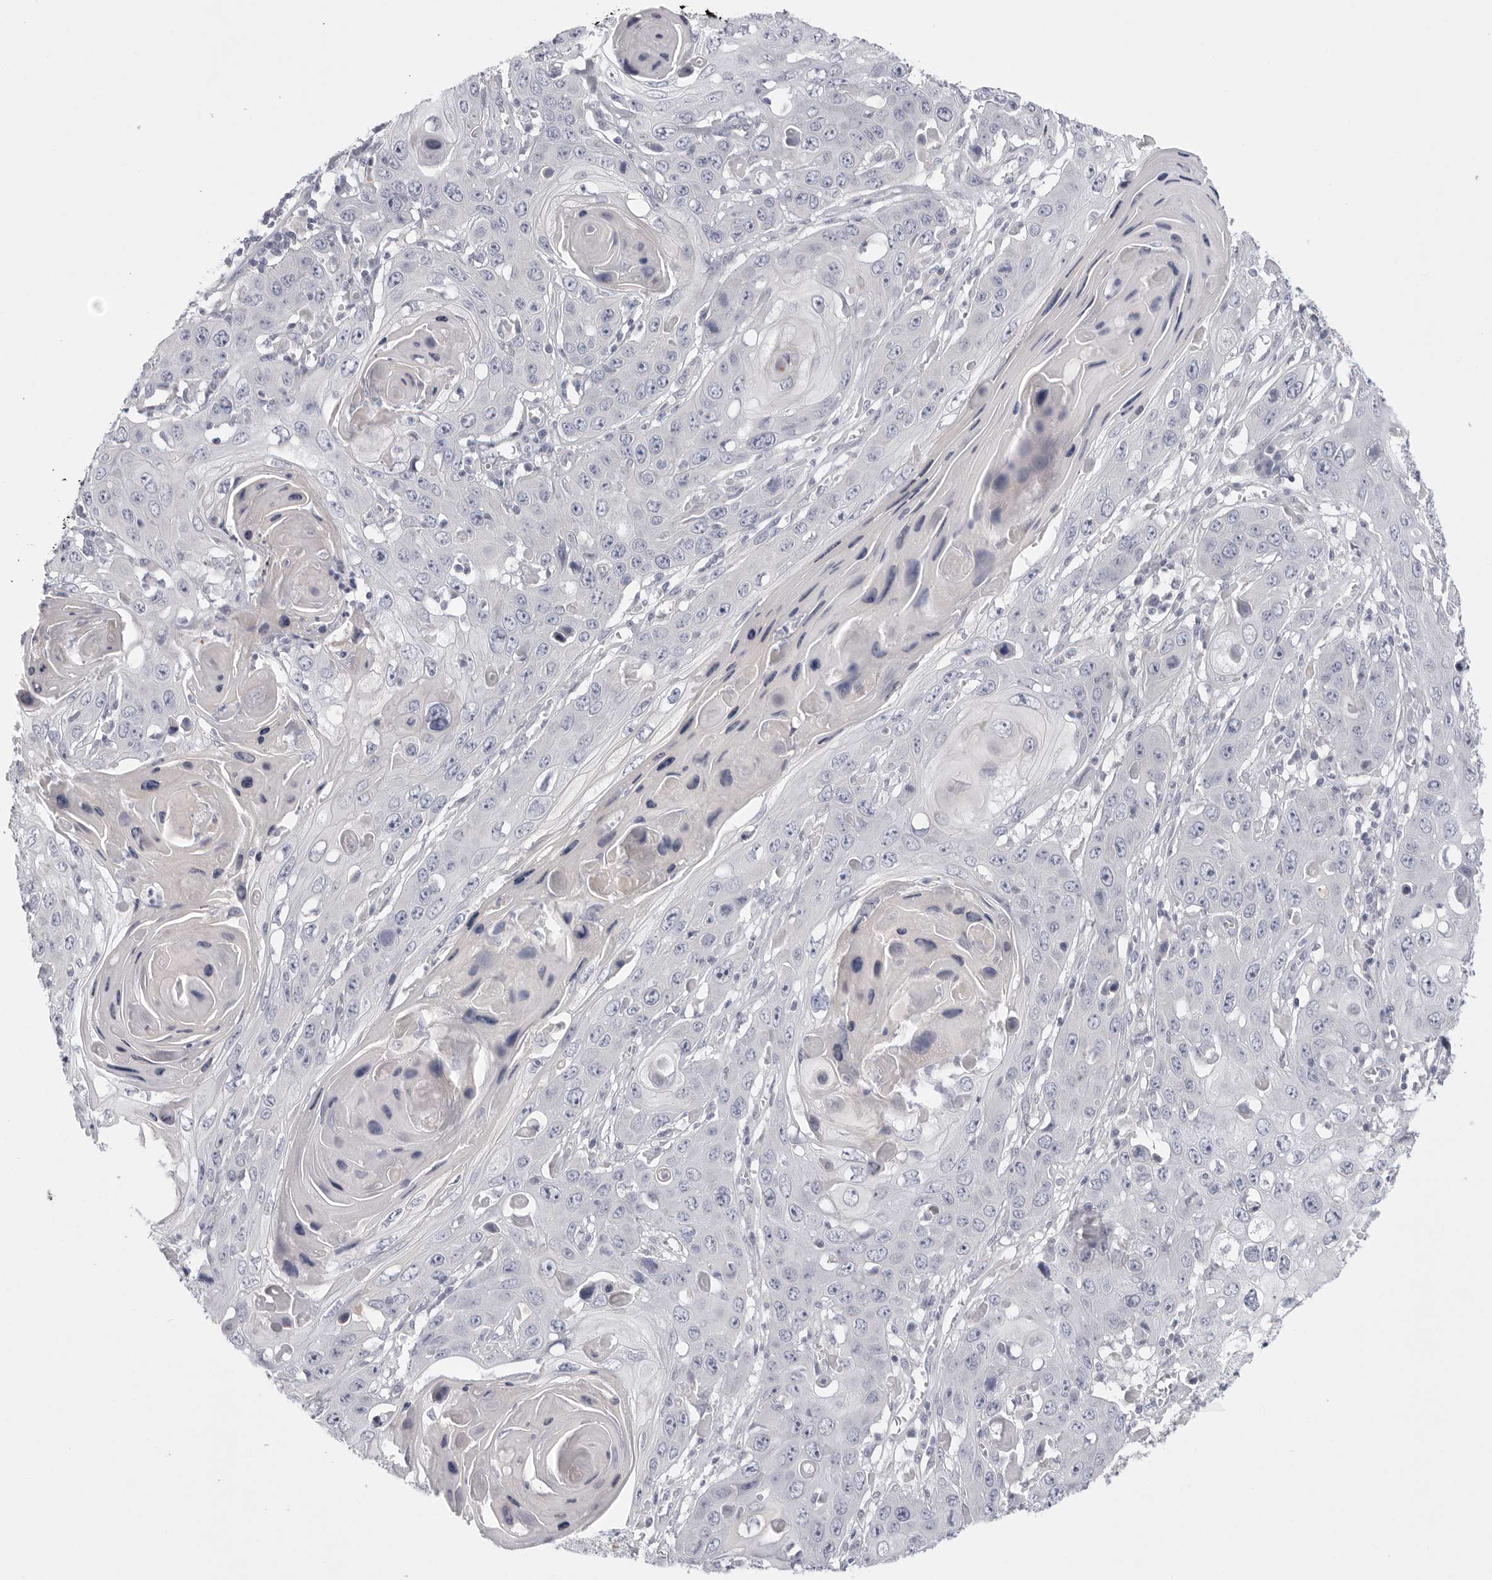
{"staining": {"intensity": "negative", "quantity": "none", "location": "none"}, "tissue": "skin cancer", "cell_type": "Tumor cells", "image_type": "cancer", "snomed": [{"axis": "morphology", "description": "Squamous cell carcinoma, NOS"}, {"axis": "topography", "description": "Skin"}], "caption": "The micrograph demonstrates no staining of tumor cells in skin squamous cell carcinoma. (DAB immunohistochemistry with hematoxylin counter stain).", "gene": "ELP3", "patient": {"sex": "male", "age": 55}}